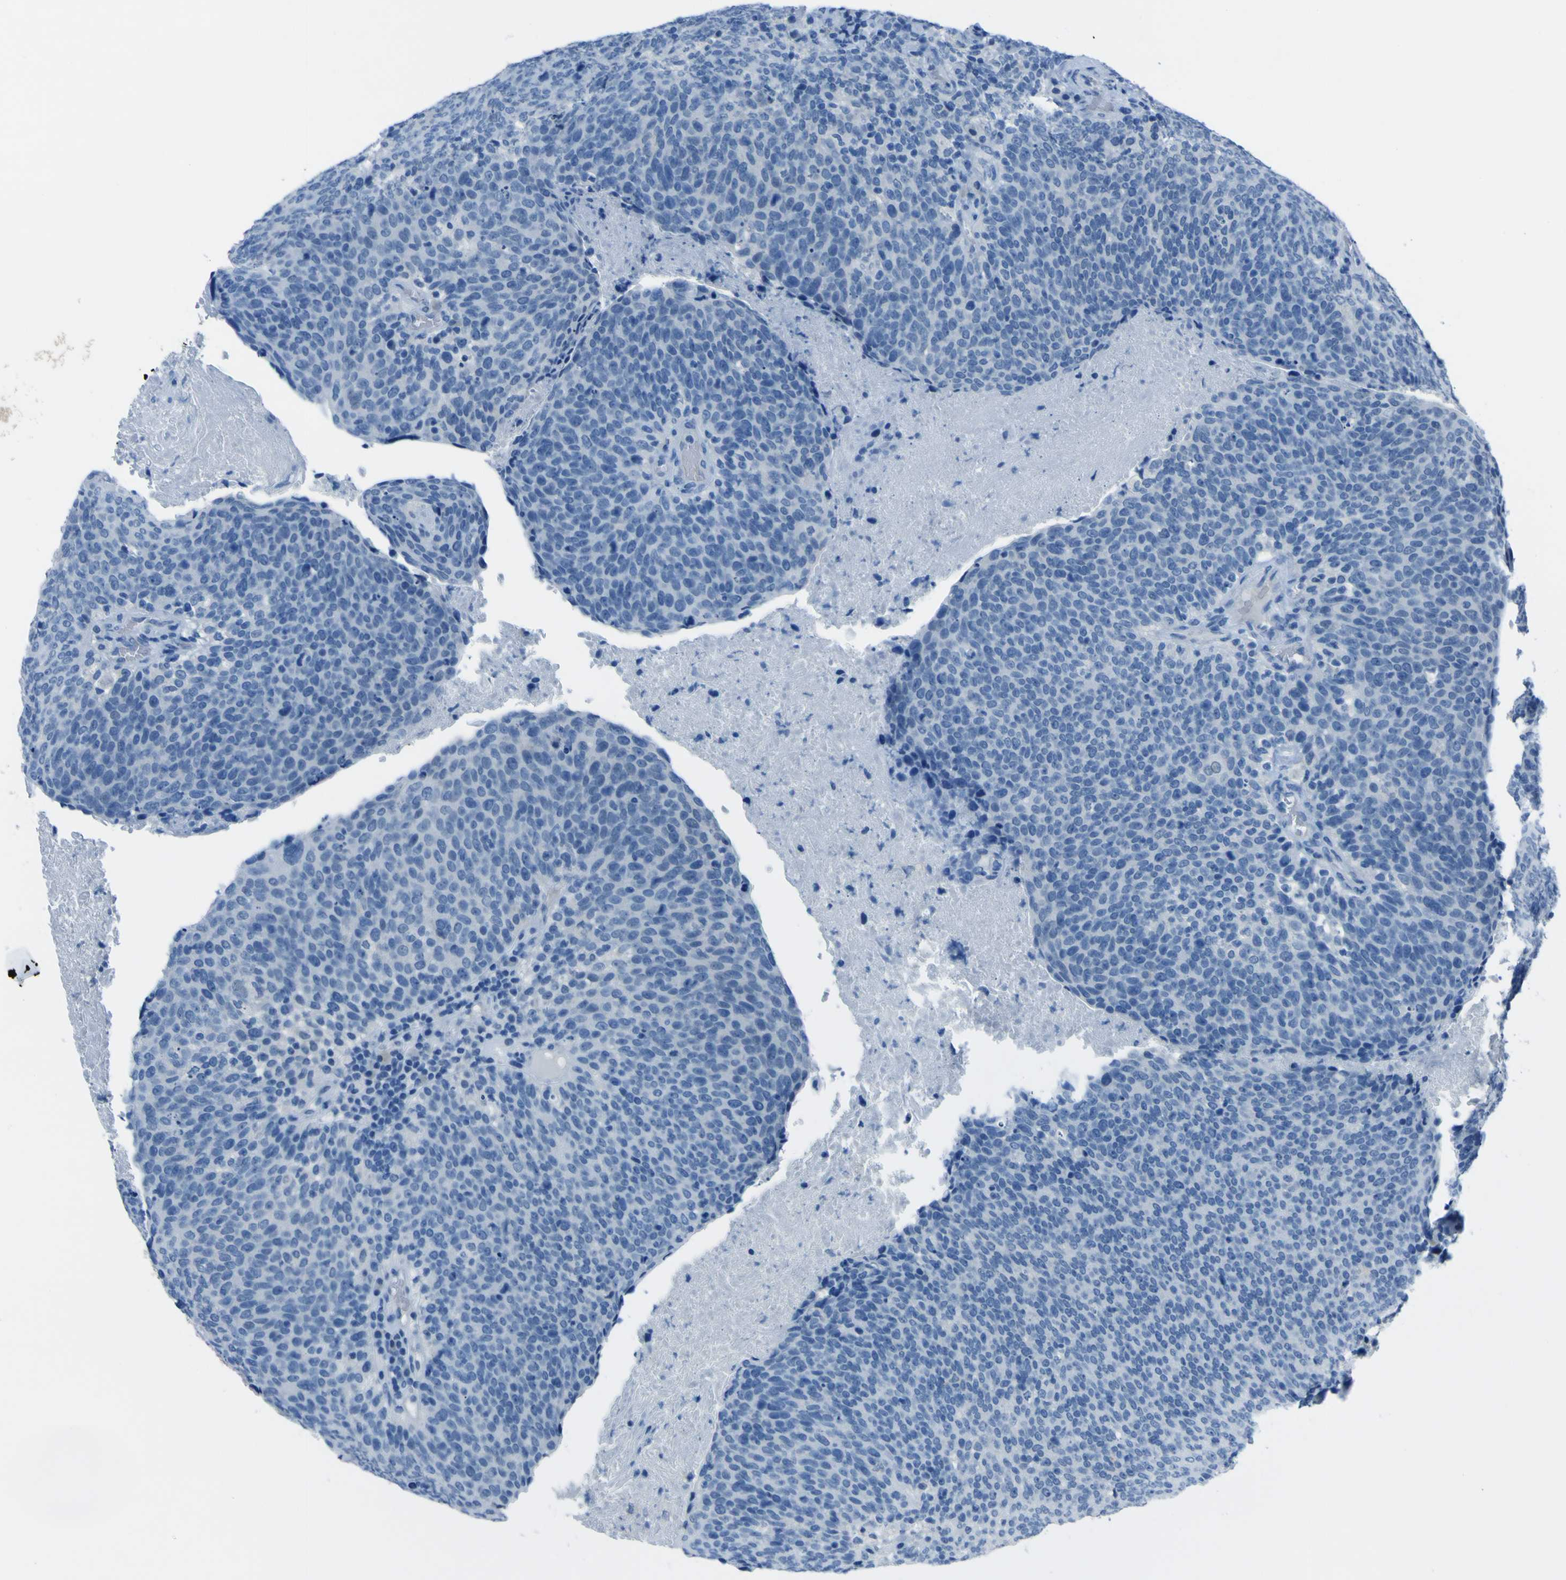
{"staining": {"intensity": "negative", "quantity": "none", "location": "none"}, "tissue": "head and neck cancer", "cell_type": "Tumor cells", "image_type": "cancer", "snomed": [{"axis": "morphology", "description": "Squamous cell carcinoma, NOS"}, {"axis": "morphology", "description": "Squamous cell carcinoma, metastatic, NOS"}, {"axis": "topography", "description": "Lymph node"}, {"axis": "topography", "description": "Head-Neck"}], "caption": "Immunohistochemistry (IHC) photomicrograph of neoplastic tissue: head and neck cancer (metastatic squamous cell carcinoma) stained with DAB demonstrates no significant protein expression in tumor cells.", "gene": "PHKG1", "patient": {"sex": "male", "age": 62}}